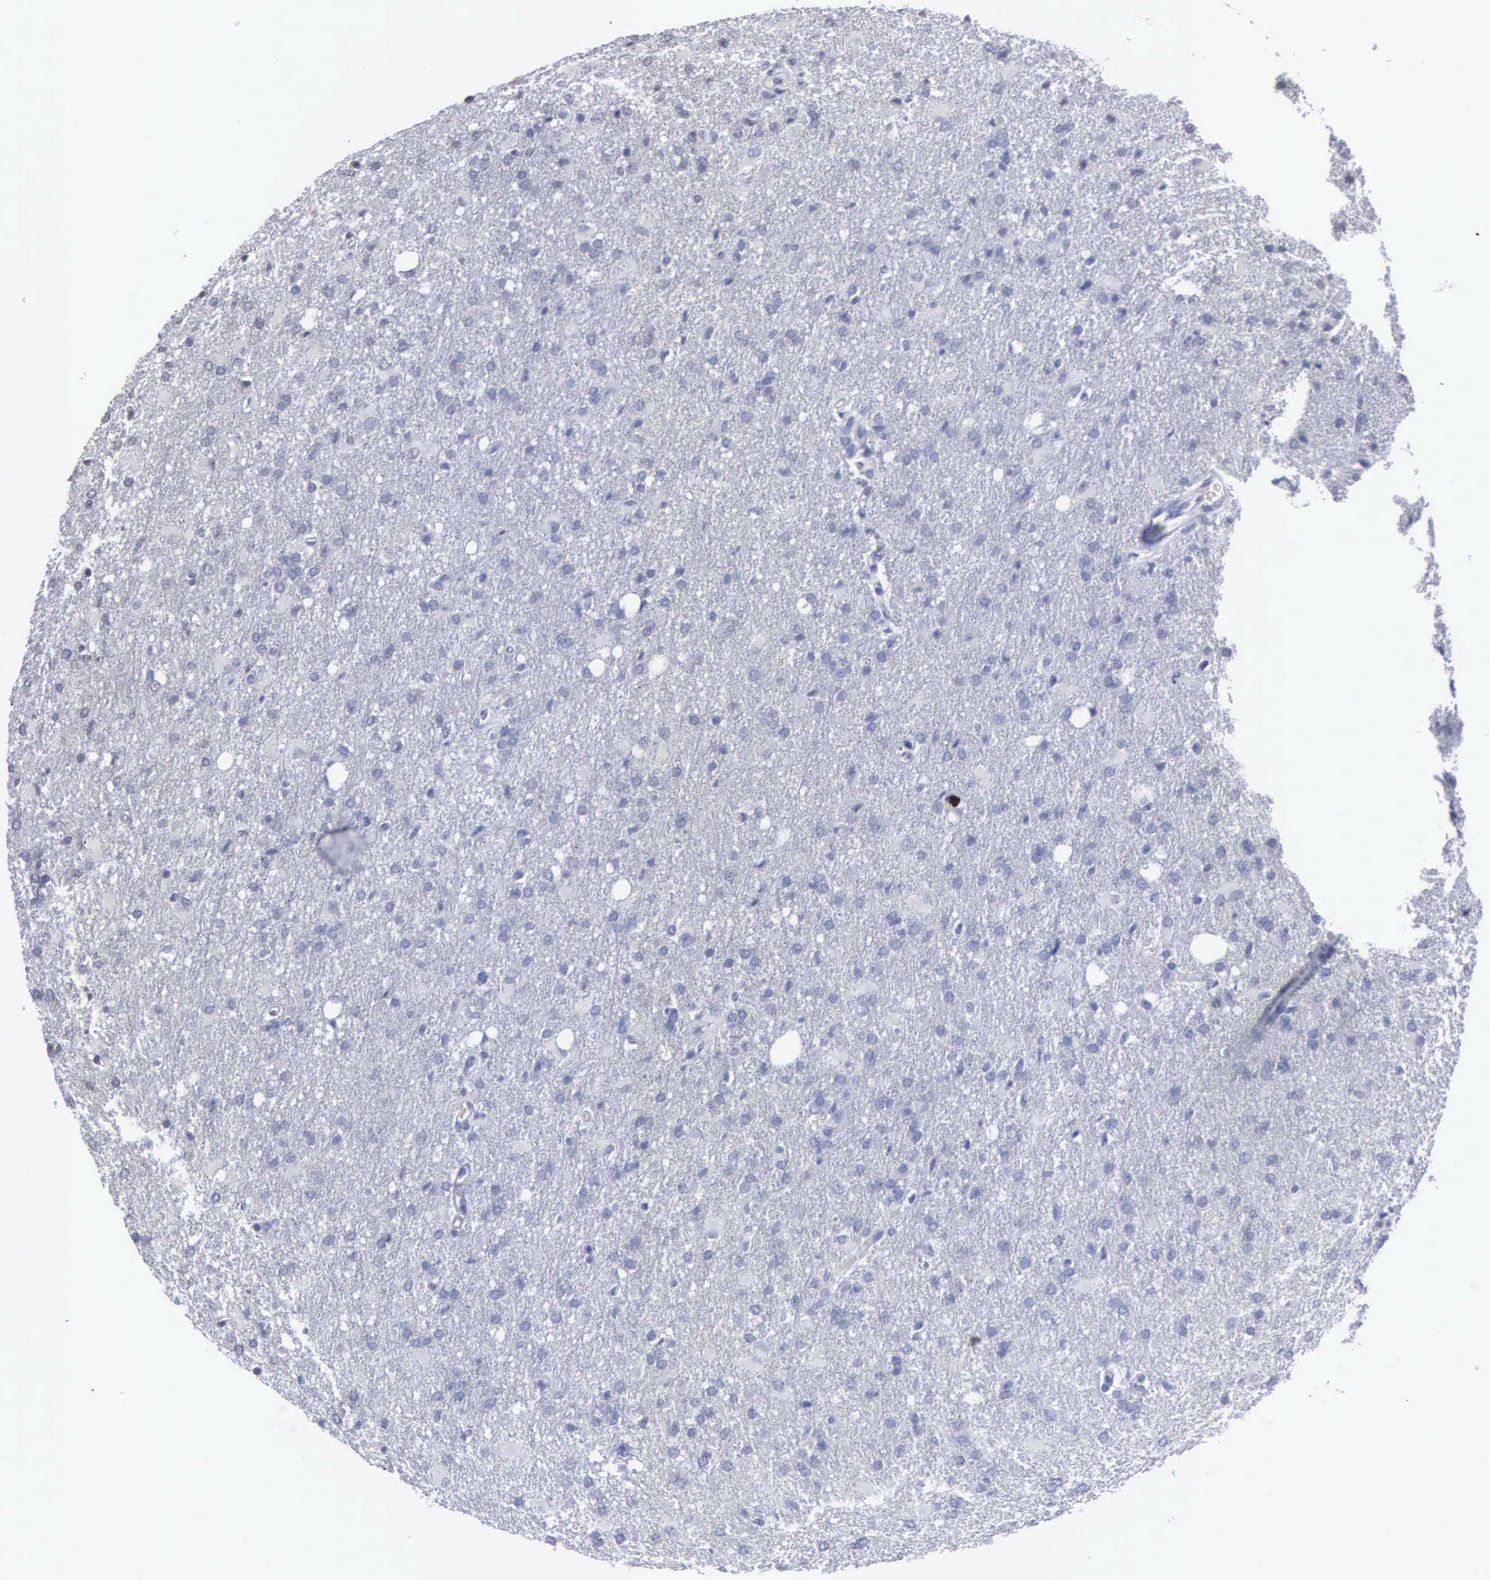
{"staining": {"intensity": "negative", "quantity": "none", "location": "none"}, "tissue": "glioma", "cell_type": "Tumor cells", "image_type": "cancer", "snomed": [{"axis": "morphology", "description": "Glioma, malignant, High grade"}, {"axis": "topography", "description": "Brain"}], "caption": "Tumor cells show no significant positivity in malignant glioma (high-grade).", "gene": "UPB1", "patient": {"sex": "male", "age": 68}}